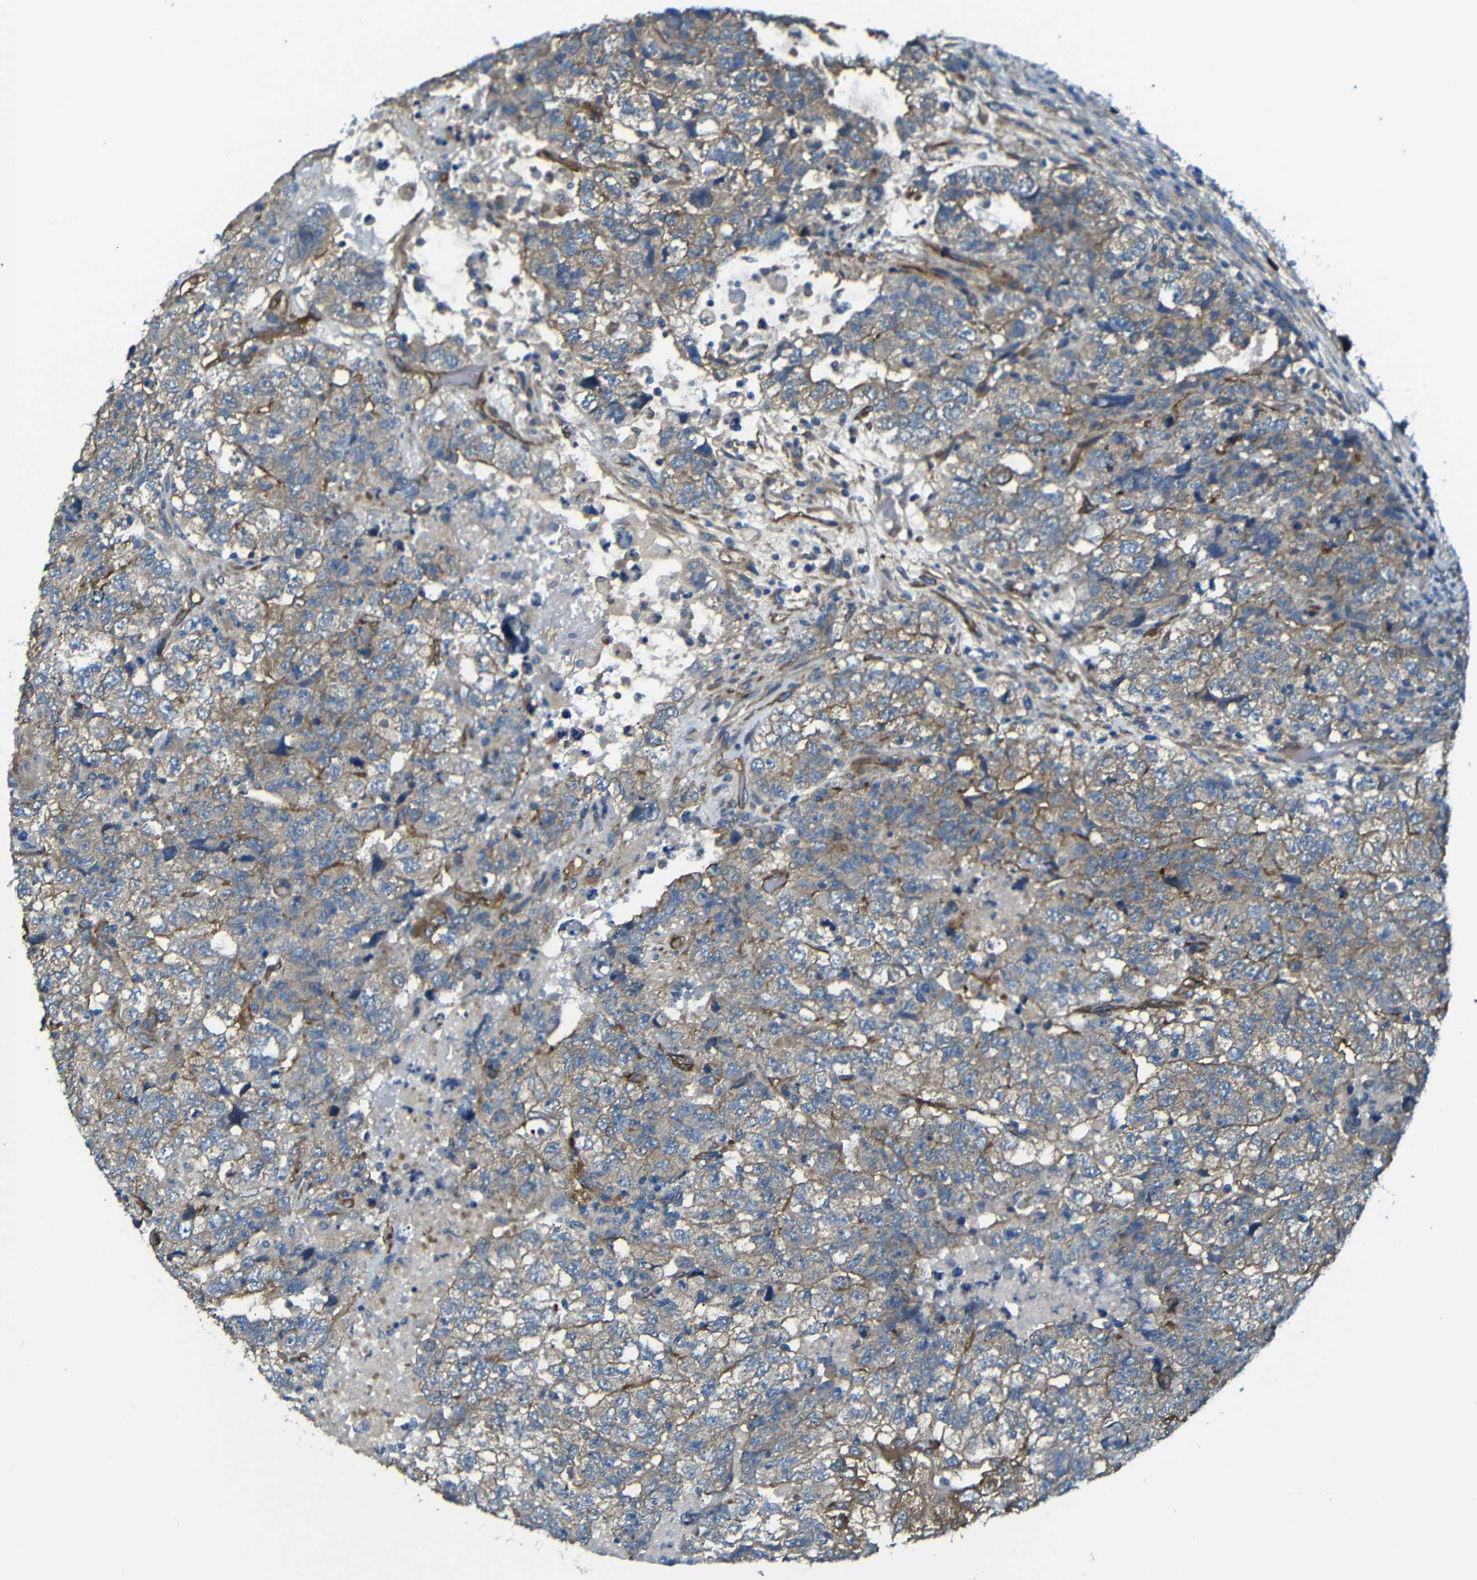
{"staining": {"intensity": "moderate", "quantity": "25%-75%", "location": "cytoplasmic/membranous"}, "tissue": "testis cancer", "cell_type": "Tumor cells", "image_type": "cancer", "snomed": [{"axis": "morphology", "description": "Carcinoma, Embryonal, NOS"}, {"axis": "topography", "description": "Testis"}], "caption": "Immunohistochemical staining of testis cancer displays moderate cytoplasmic/membranous protein positivity in approximately 25%-75% of tumor cells.", "gene": "MYO1B", "patient": {"sex": "male", "age": 36}}